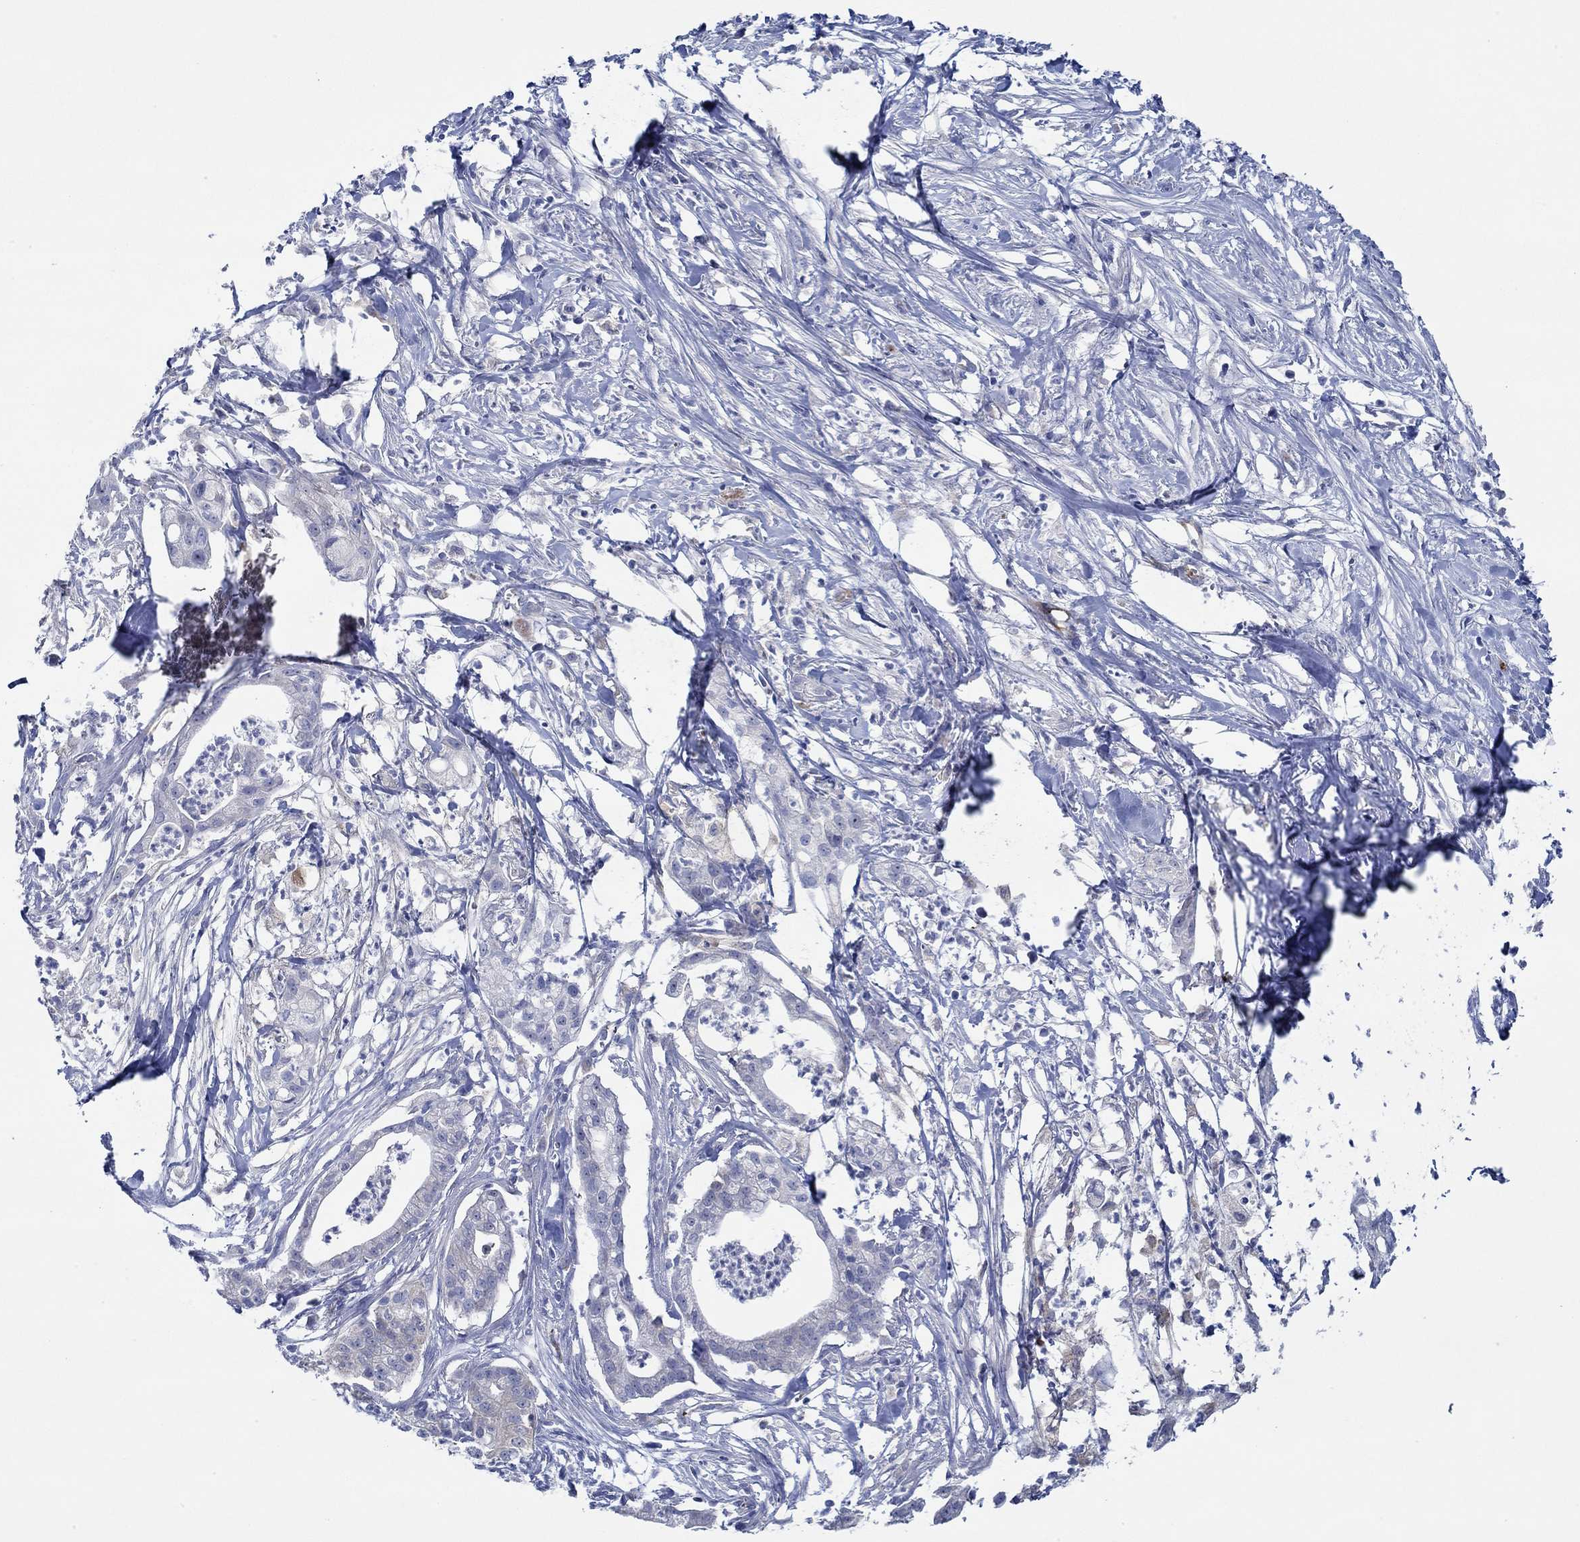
{"staining": {"intensity": "negative", "quantity": "none", "location": "none"}, "tissue": "pancreatic cancer", "cell_type": "Tumor cells", "image_type": "cancer", "snomed": [{"axis": "morphology", "description": "Normal tissue, NOS"}, {"axis": "morphology", "description": "Adenocarcinoma, NOS"}, {"axis": "topography", "description": "Pancreas"}], "caption": "Immunohistochemistry (IHC) of human pancreatic cancer (adenocarcinoma) shows no expression in tumor cells.", "gene": "SLC27A3", "patient": {"sex": "female", "age": 58}}